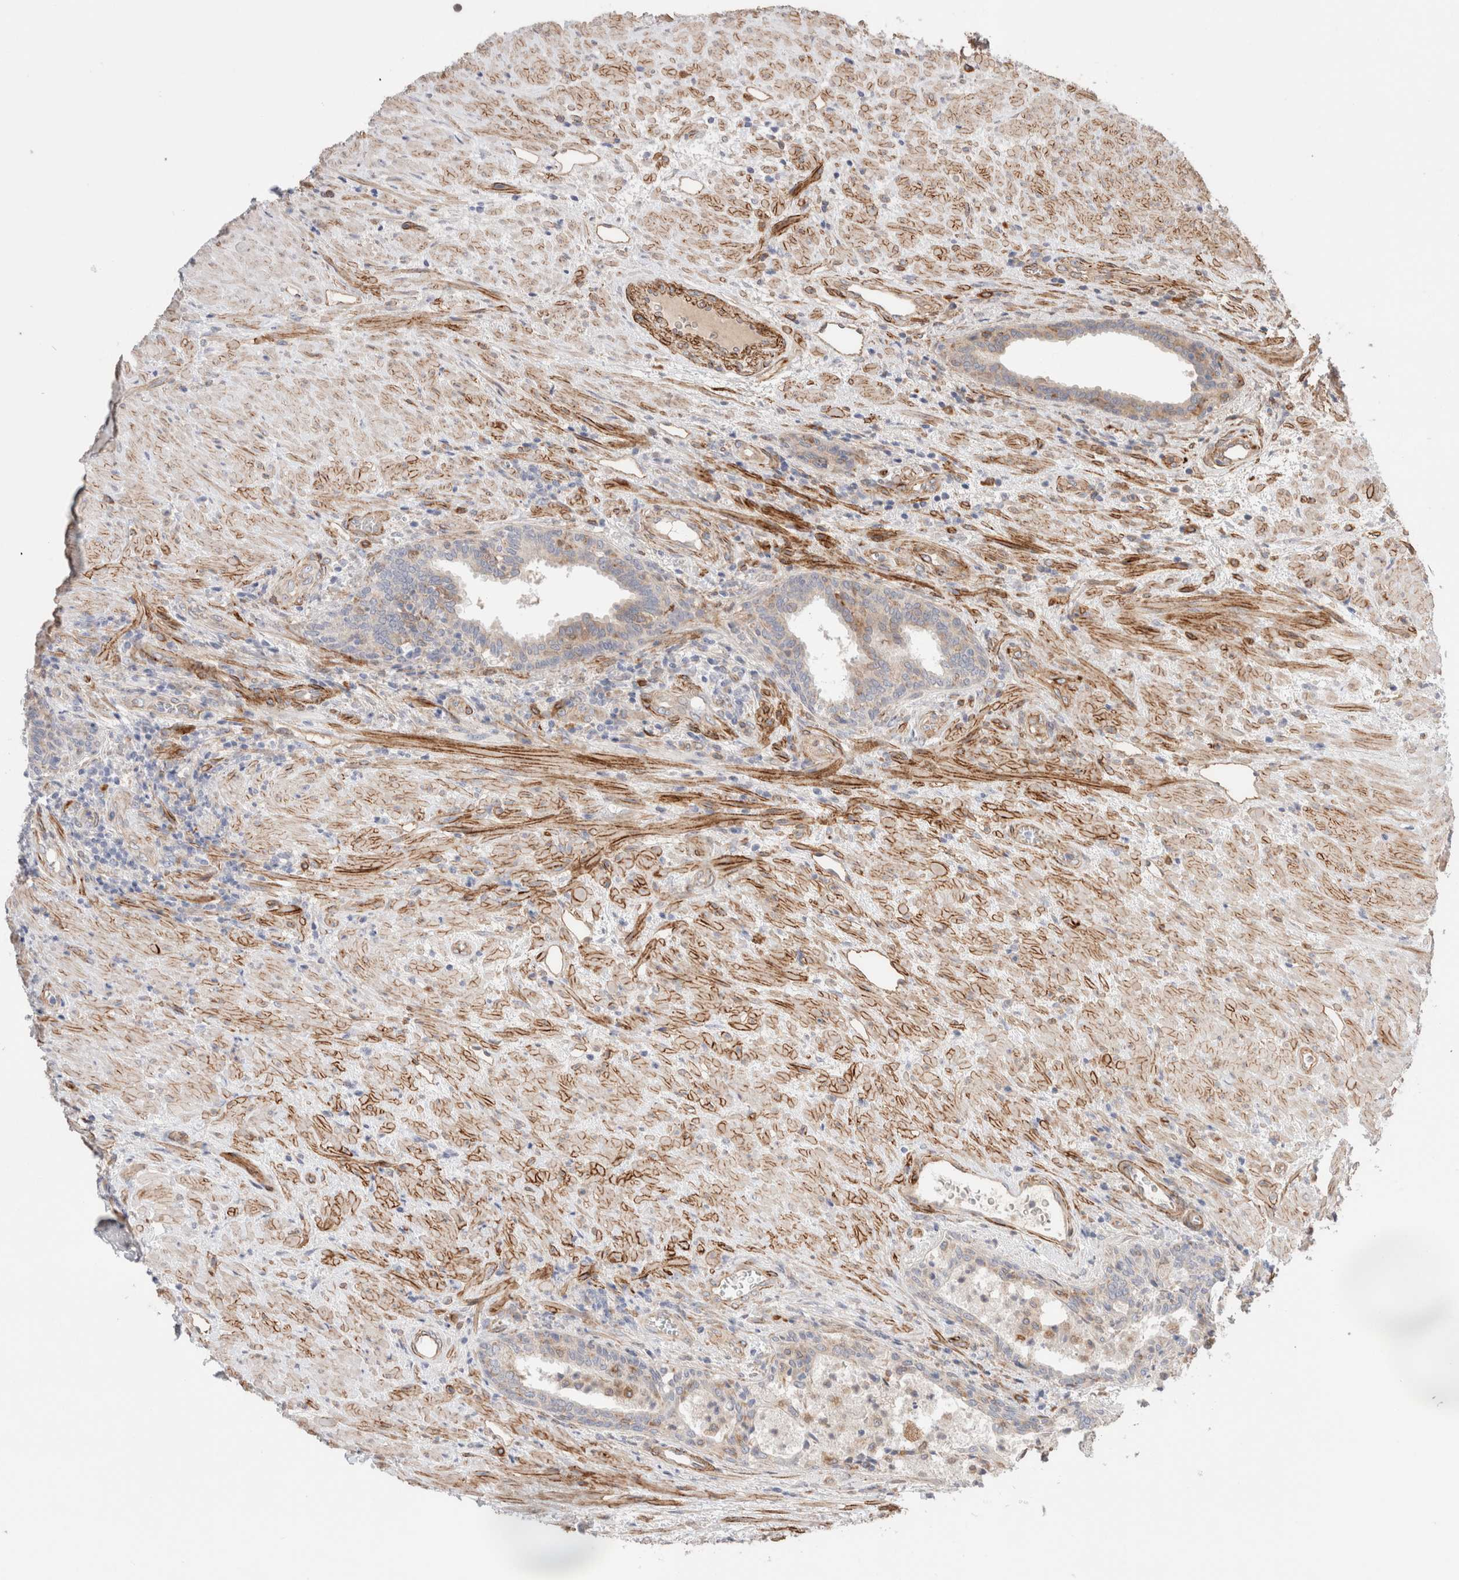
{"staining": {"intensity": "weak", "quantity": "25%-75%", "location": "cytoplasmic/membranous"}, "tissue": "prostate", "cell_type": "Glandular cells", "image_type": "normal", "snomed": [{"axis": "morphology", "description": "Normal tissue, NOS"}, {"axis": "topography", "description": "Prostate"}], "caption": "Weak cytoplasmic/membranous protein positivity is appreciated in approximately 25%-75% of glandular cells in prostate.", "gene": "RAB32", "patient": {"sex": "male", "age": 76}}